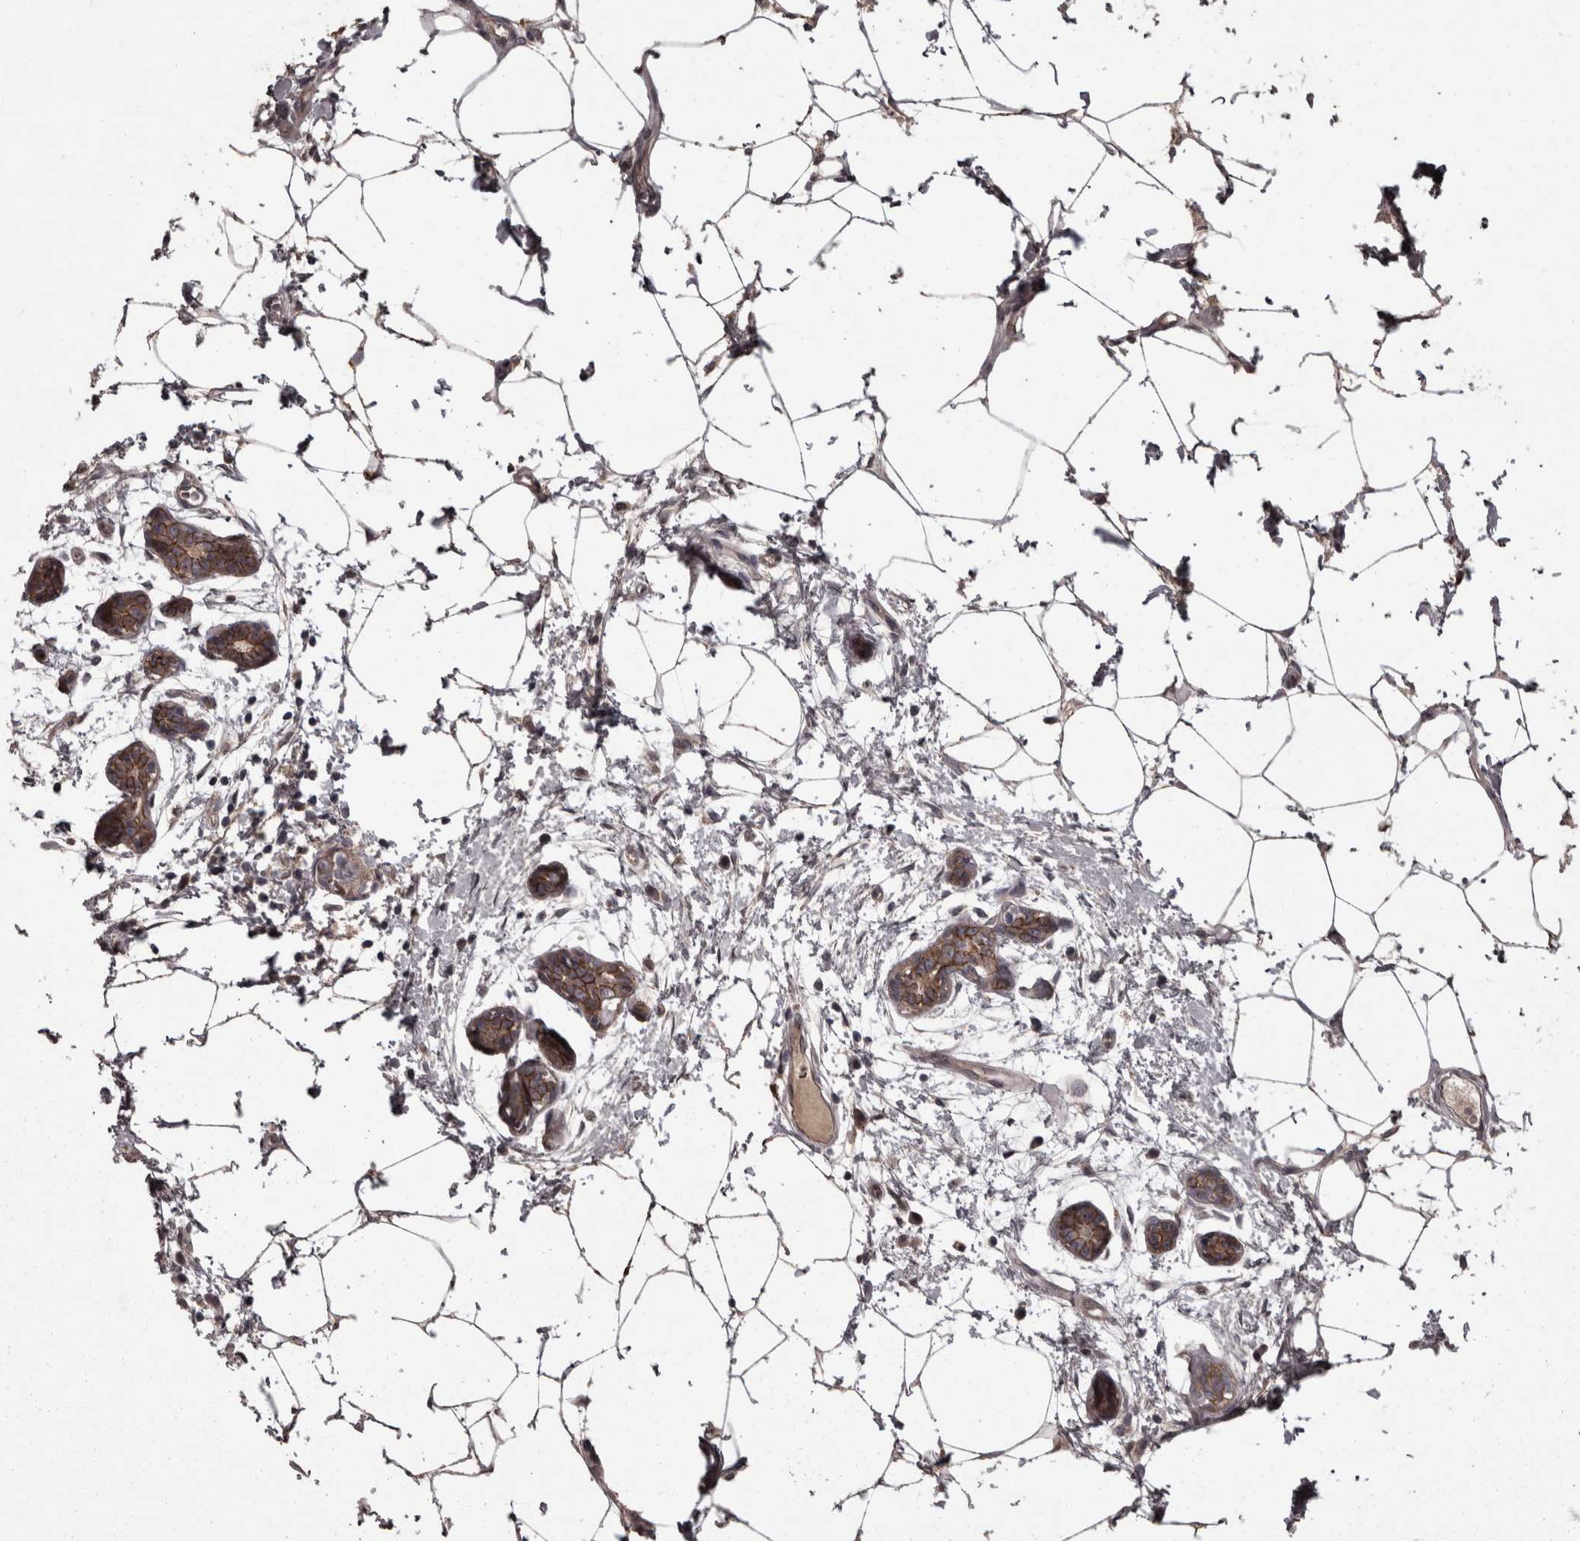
{"staining": {"intensity": "moderate", "quantity": ">75%", "location": "cytoplasmic/membranous"}, "tissue": "breast cancer", "cell_type": "Tumor cells", "image_type": "cancer", "snomed": [{"axis": "morphology", "description": "Normal tissue, NOS"}, {"axis": "morphology", "description": "Duct carcinoma"}, {"axis": "topography", "description": "Breast"}], "caption": "A brown stain shows moderate cytoplasmic/membranous positivity of a protein in breast cancer (infiltrating ductal carcinoma) tumor cells.", "gene": "PCDH17", "patient": {"sex": "female", "age": 37}}